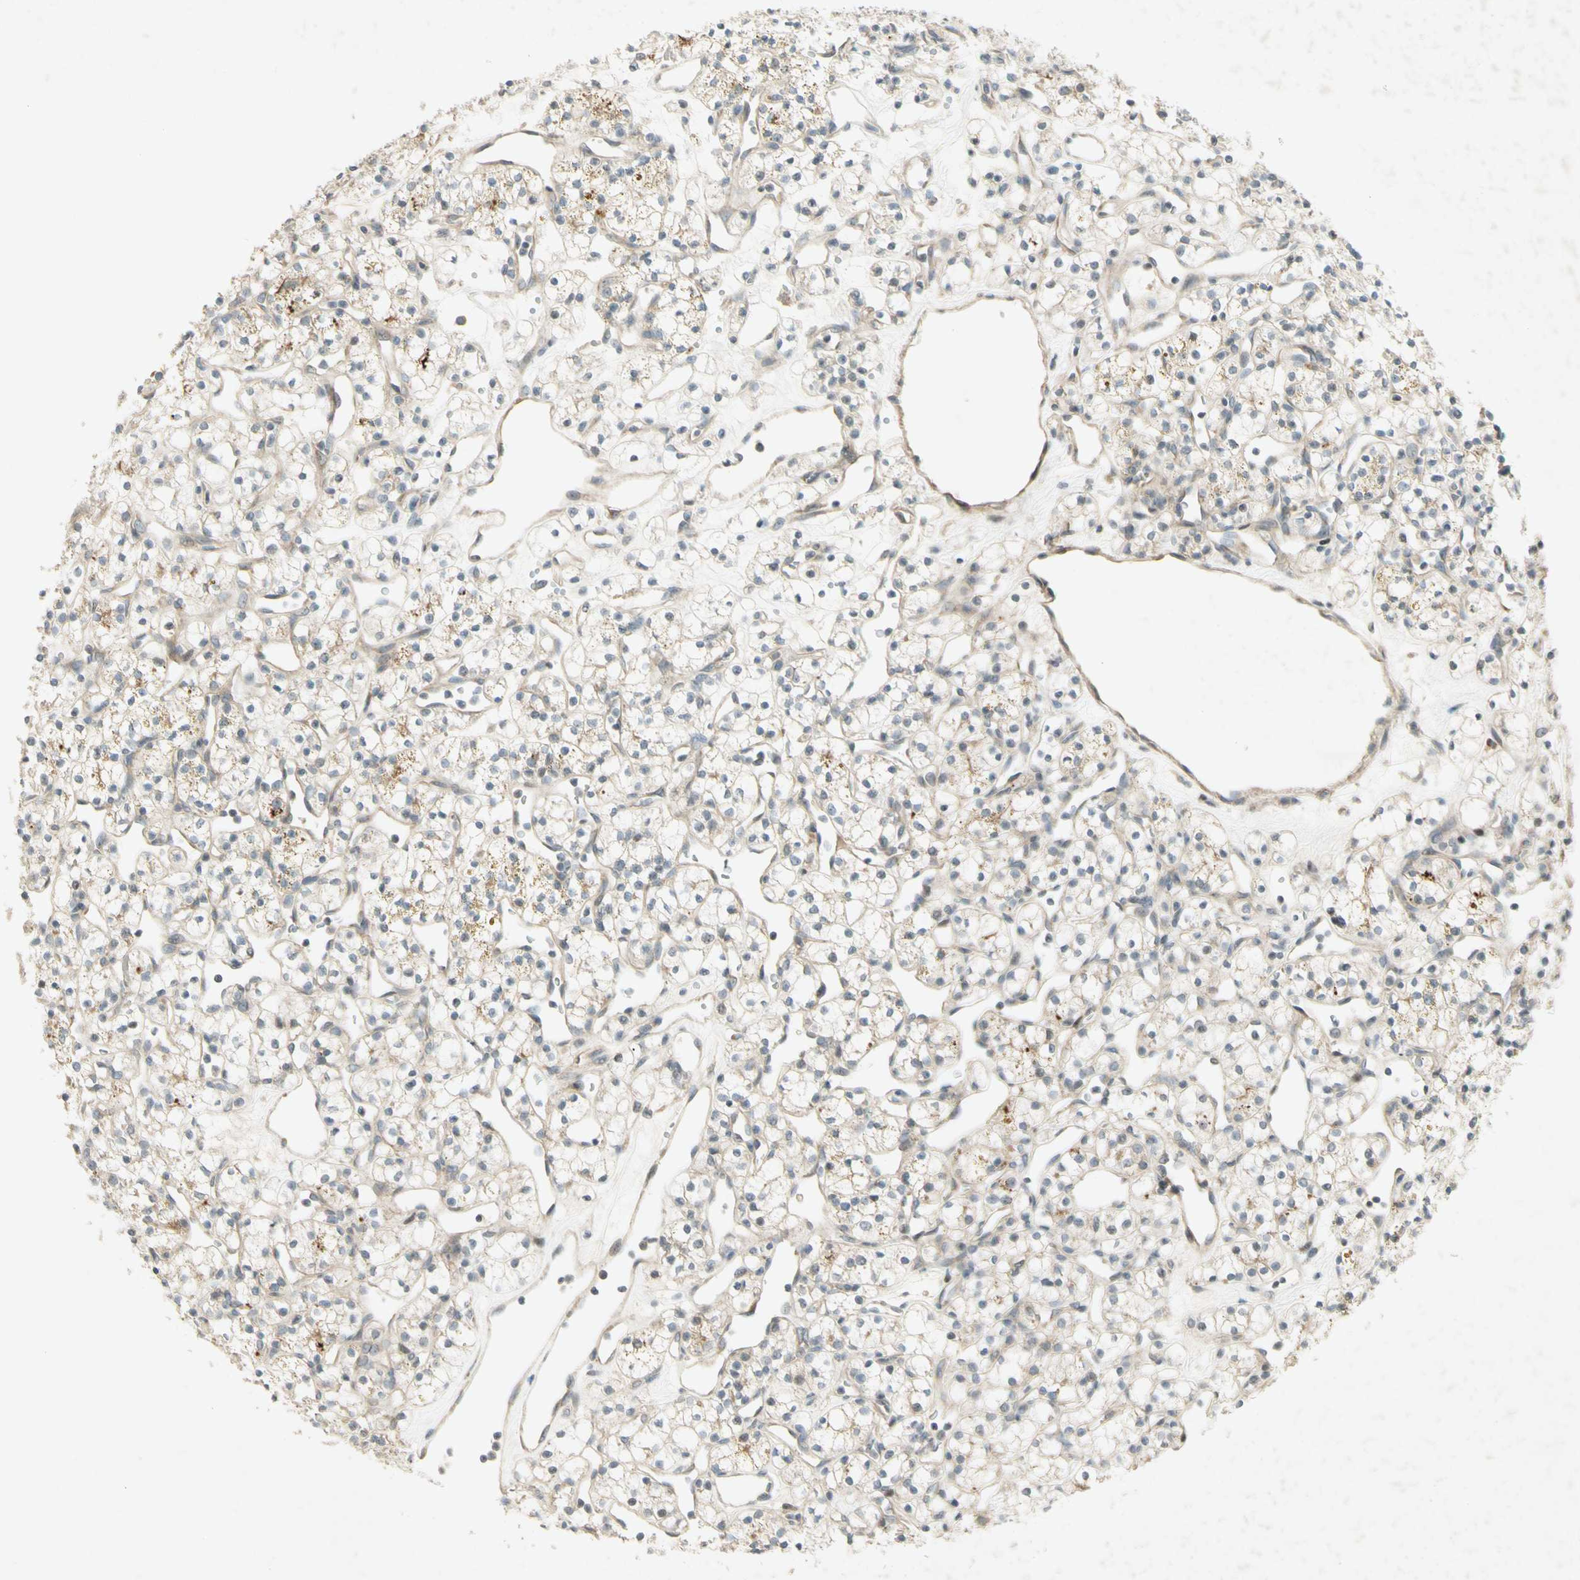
{"staining": {"intensity": "weak", "quantity": "25%-75%", "location": "cytoplasmic/membranous"}, "tissue": "renal cancer", "cell_type": "Tumor cells", "image_type": "cancer", "snomed": [{"axis": "morphology", "description": "Adenocarcinoma, NOS"}, {"axis": "topography", "description": "Kidney"}], "caption": "Human renal cancer stained with a brown dye demonstrates weak cytoplasmic/membranous positive staining in about 25%-75% of tumor cells.", "gene": "ETF1", "patient": {"sex": "female", "age": 60}}